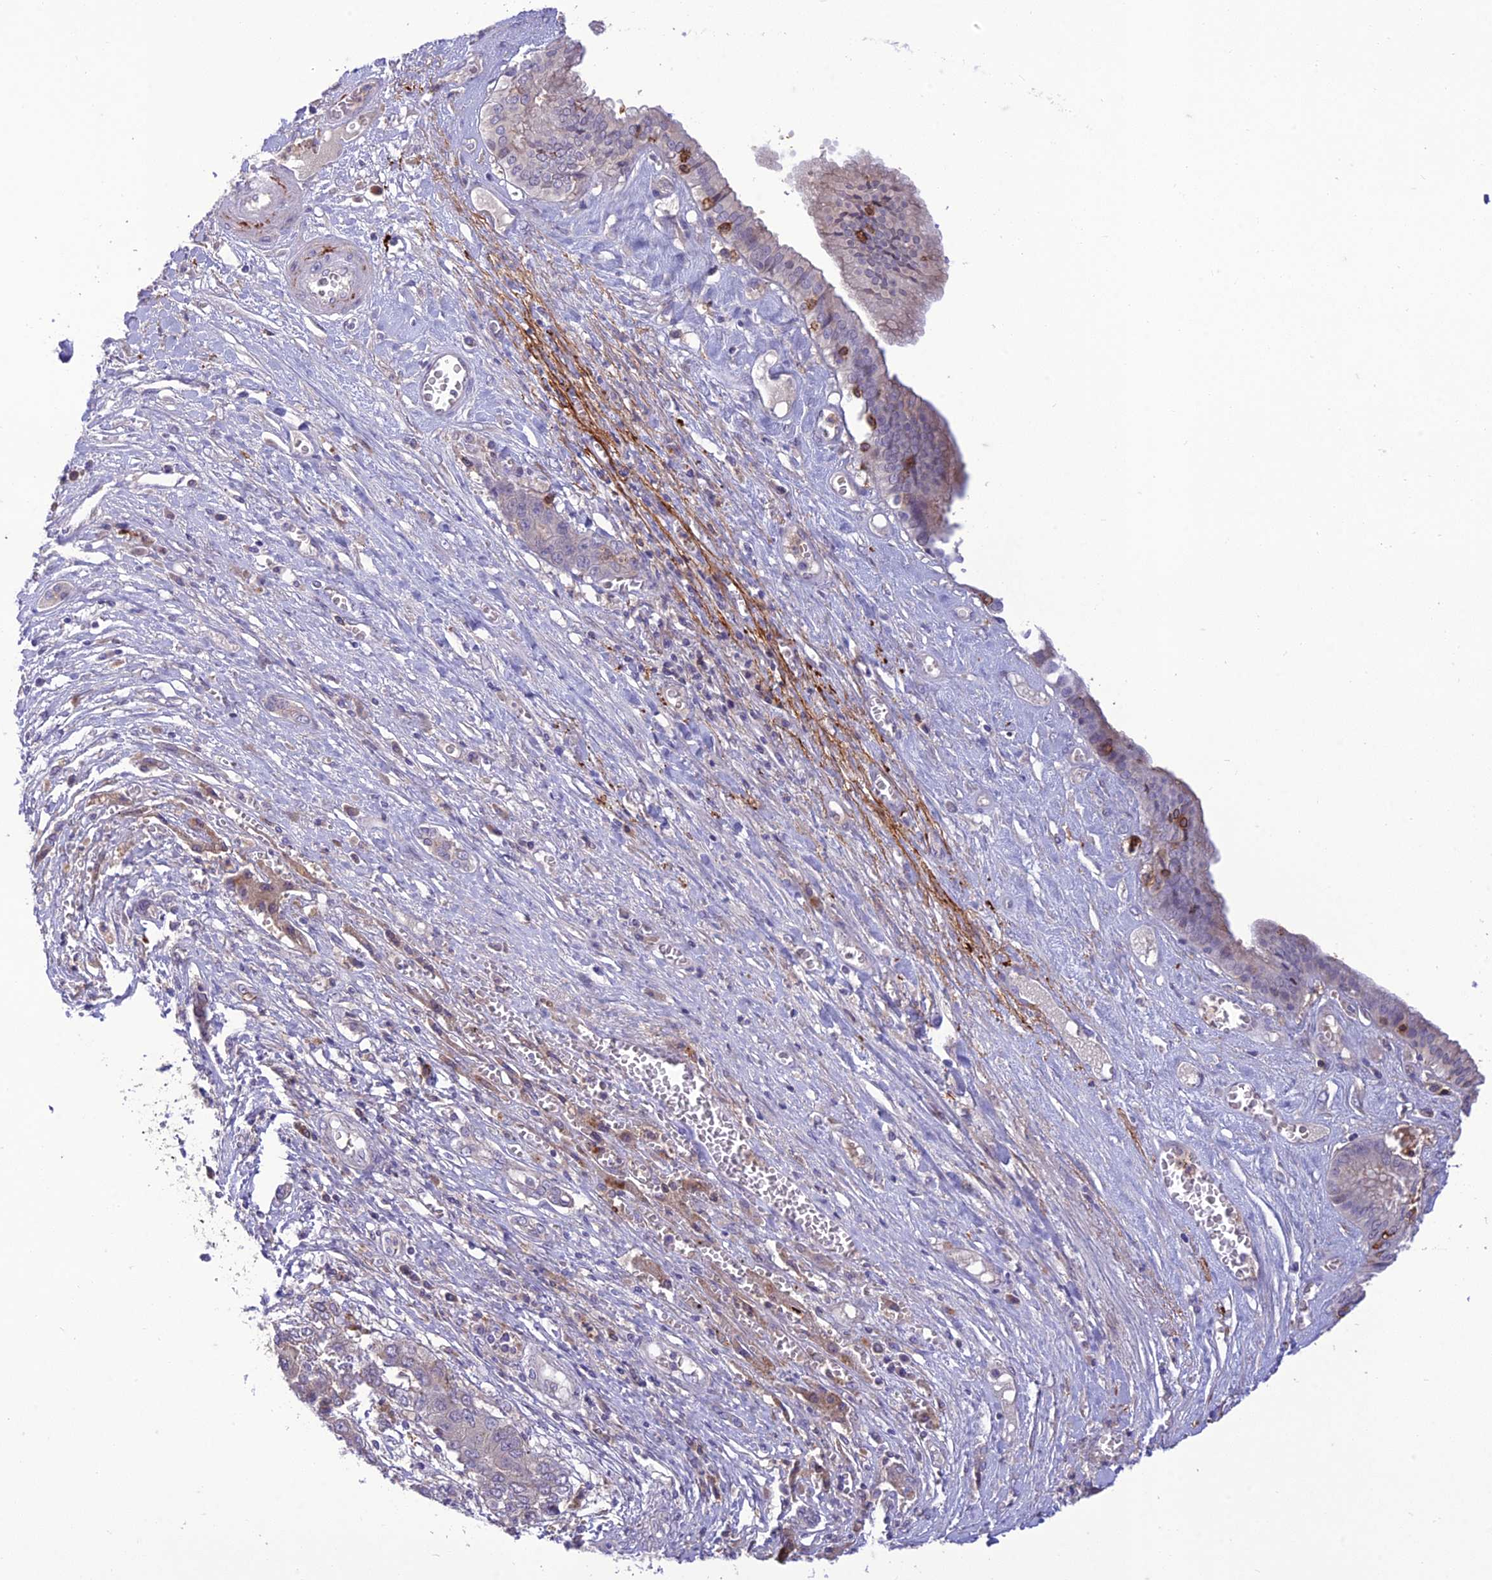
{"staining": {"intensity": "weak", "quantity": "<25%", "location": "cytoplasmic/membranous"}, "tissue": "liver cancer", "cell_type": "Tumor cells", "image_type": "cancer", "snomed": [{"axis": "morphology", "description": "Cholangiocarcinoma"}, {"axis": "topography", "description": "Liver"}], "caption": "This is an immunohistochemistry (IHC) histopathology image of human liver cancer (cholangiocarcinoma). There is no staining in tumor cells.", "gene": "ITGAE", "patient": {"sex": "male", "age": 67}}